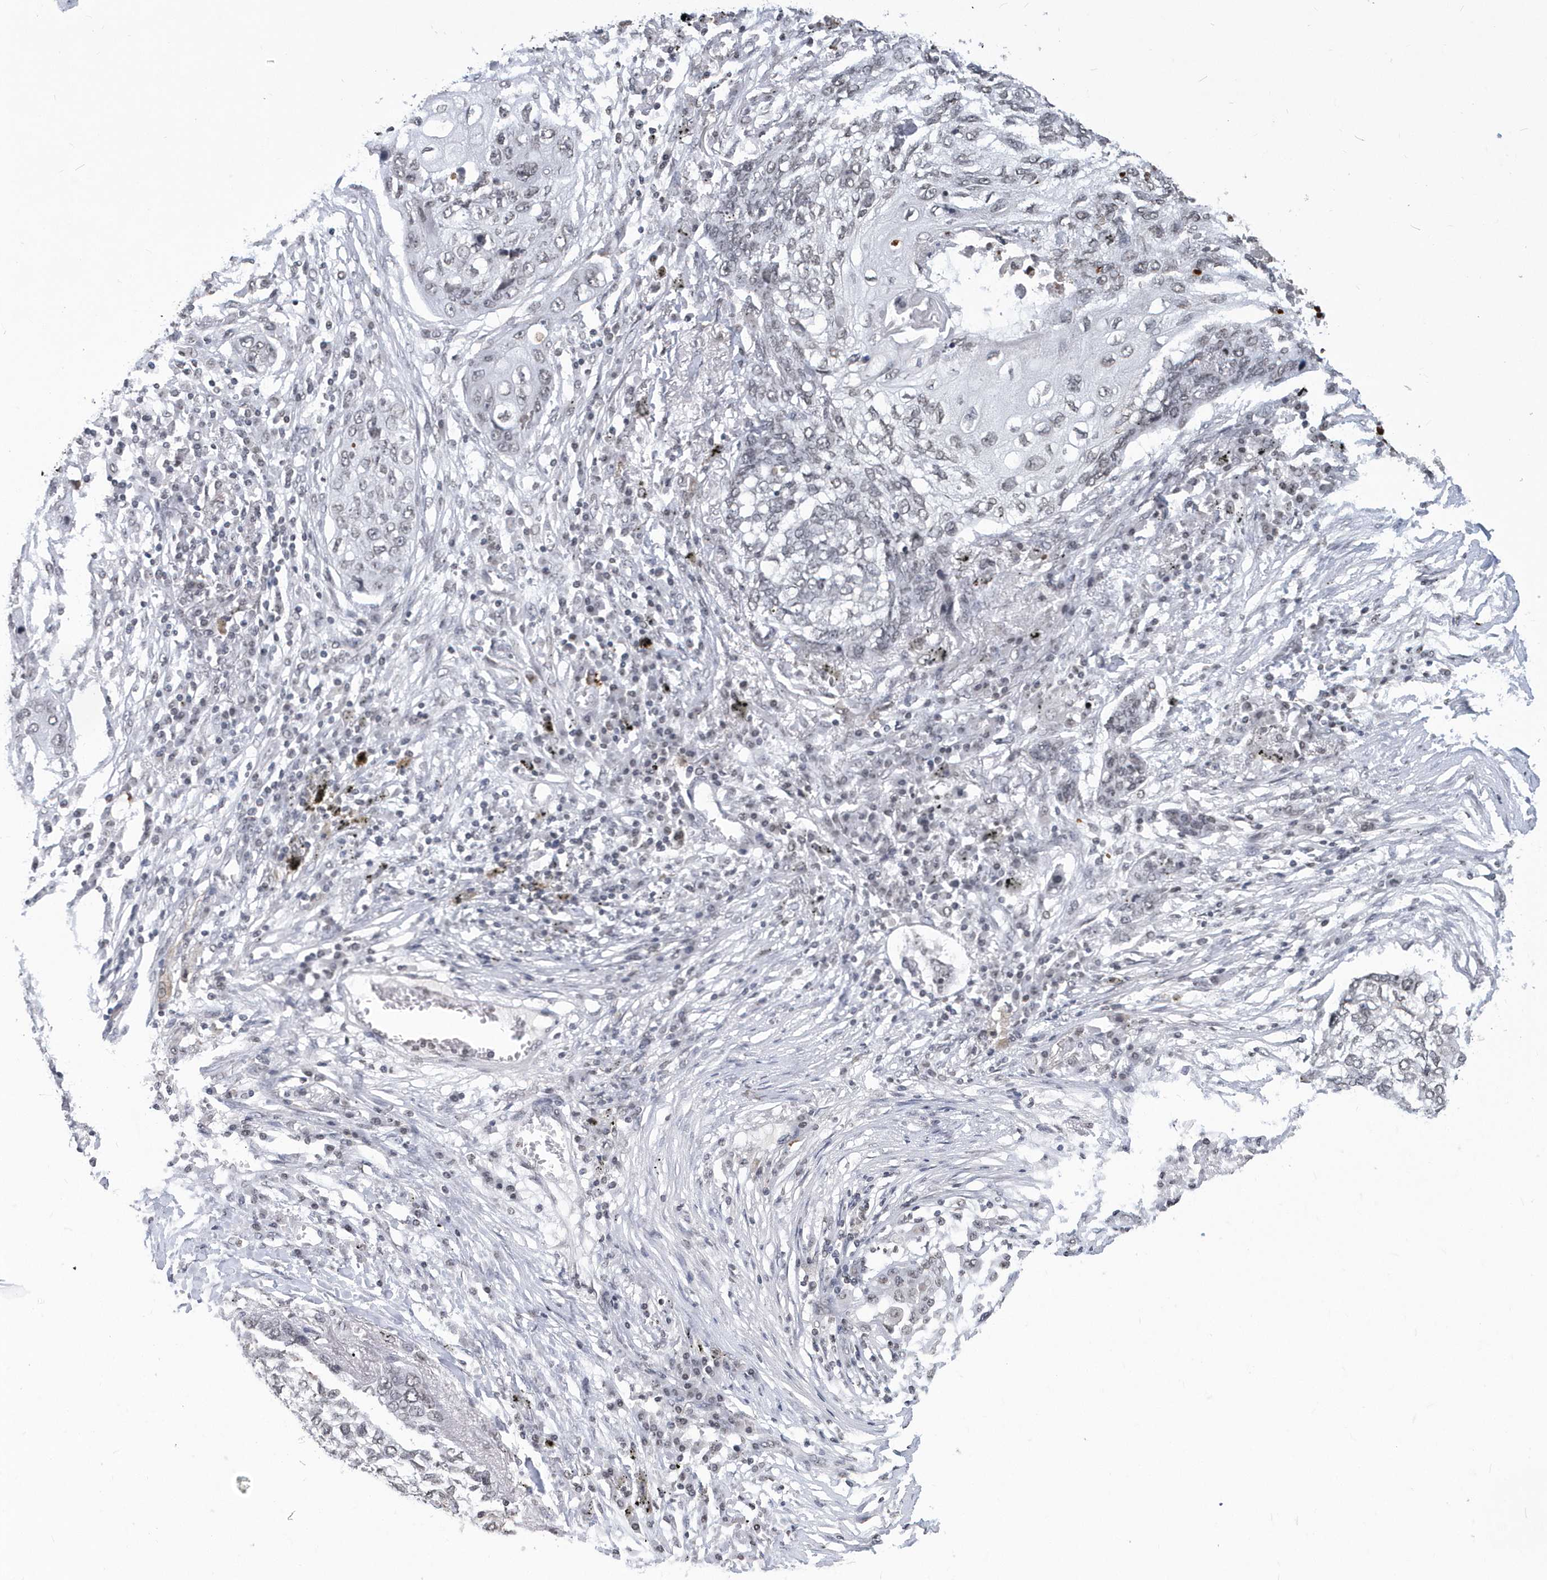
{"staining": {"intensity": "negative", "quantity": "none", "location": "none"}, "tissue": "lung cancer", "cell_type": "Tumor cells", "image_type": "cancer", "snomed": [{"axis": "morphology", "description": "Squamous cell carcinoma, NOS"}, {"axis": "topography", "description": "Lung"}], "caption": "The micrograph demonstrates no staining of tumor cells in squamous cell carcinoma (lung).", "gene": "VWA5B2", "patient": {"sex": "female", "age": 63}}